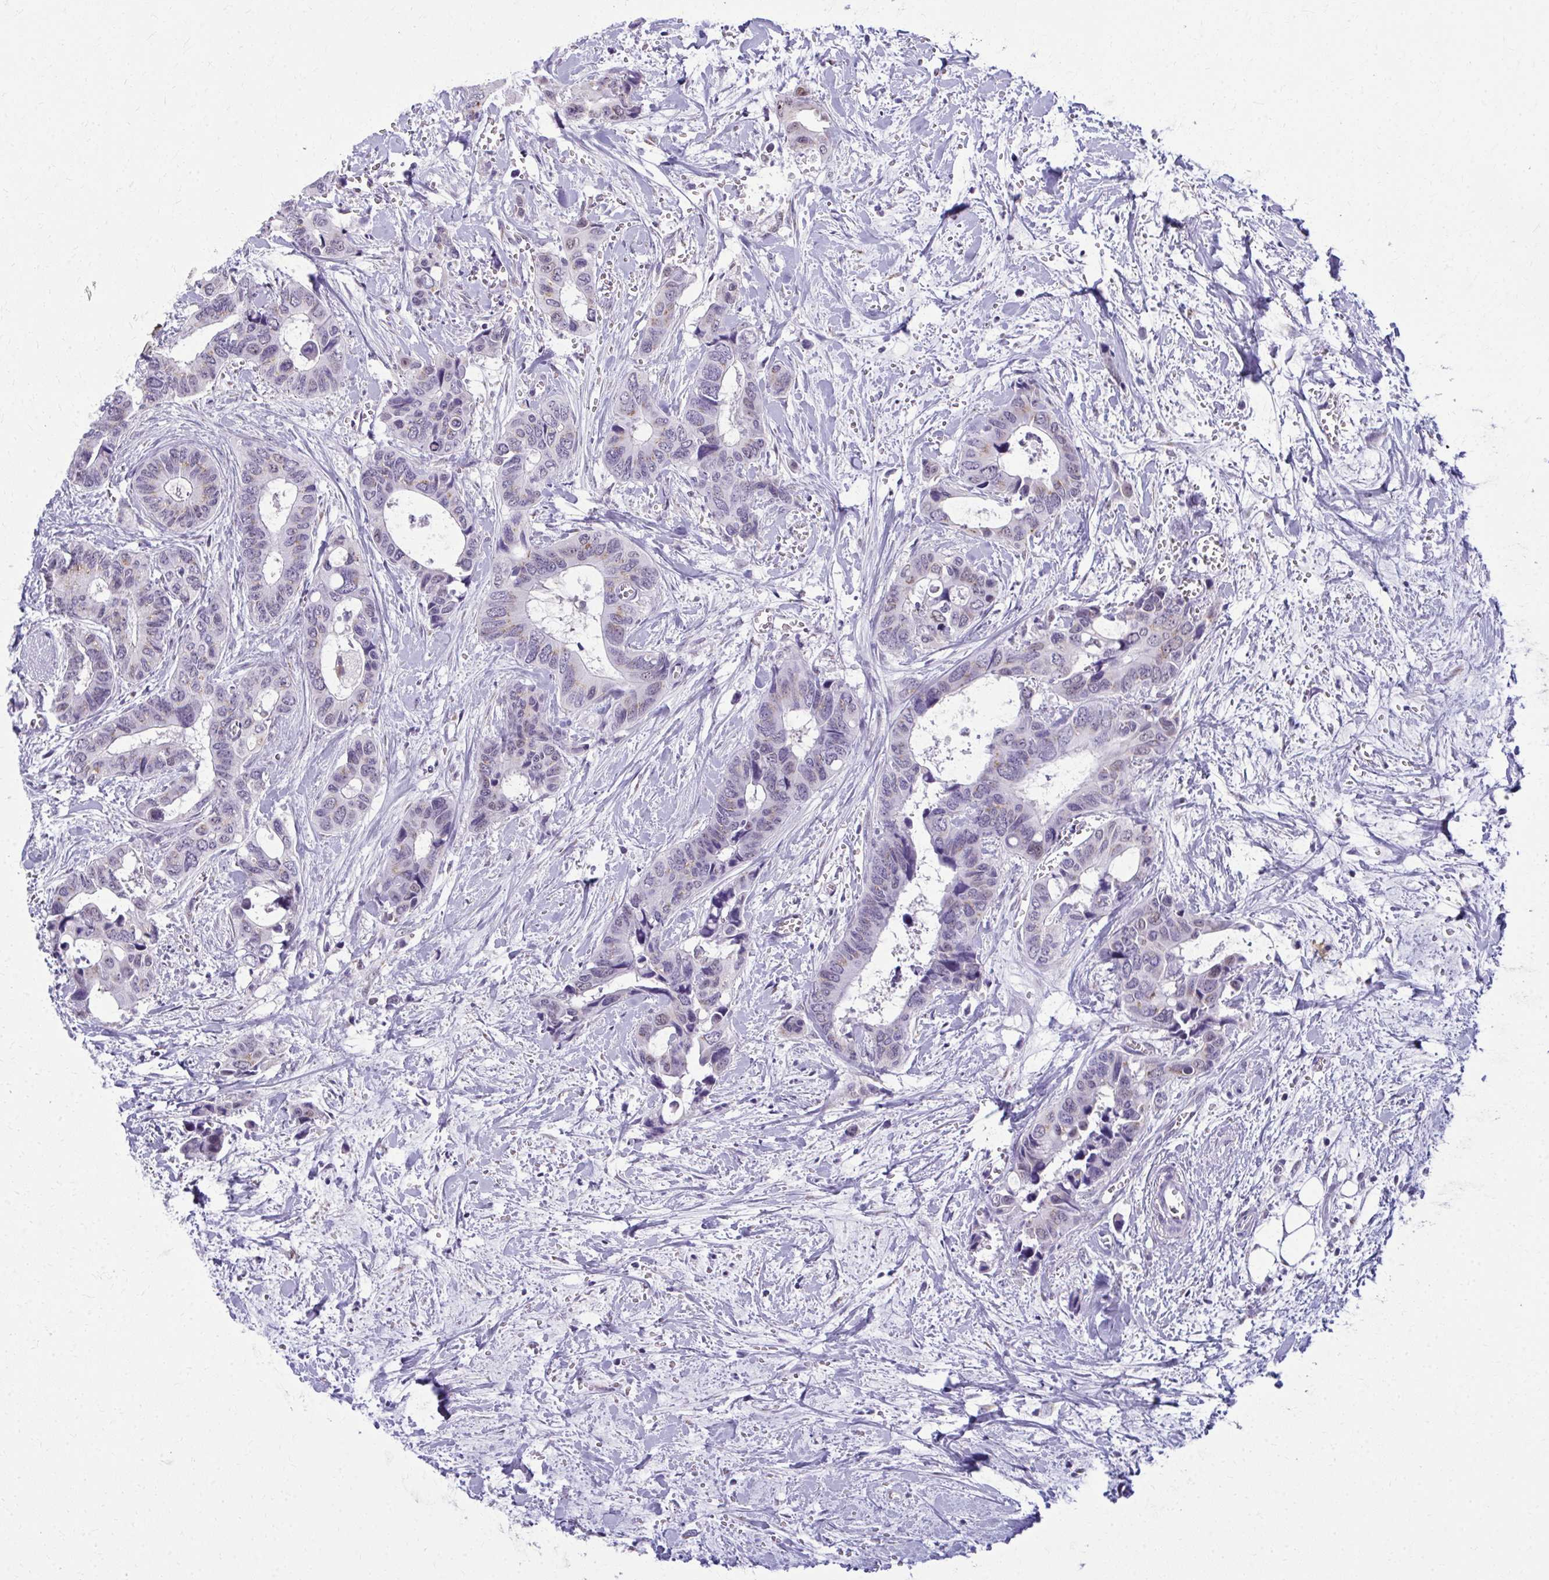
{"staining": {"intensity": "weak", "quantity": "<25%", "location": "cytoplasmic/membranous"}, "tissue": "colorectal cancer", "cell_type": "Tumor cells", "image_type": "cancer", "snomed": [{"axis": "morphology", "description": "Adenocarcinoma, NOS"}, {"axis": "topography", "description": "Rectum"}], "caption": "The micrograph exhibits no staining of tumor cells in colorectal cancer (adenocarcinoma).", "gene": "SCLY", "patient": {"sex": "male", "age": 76}}